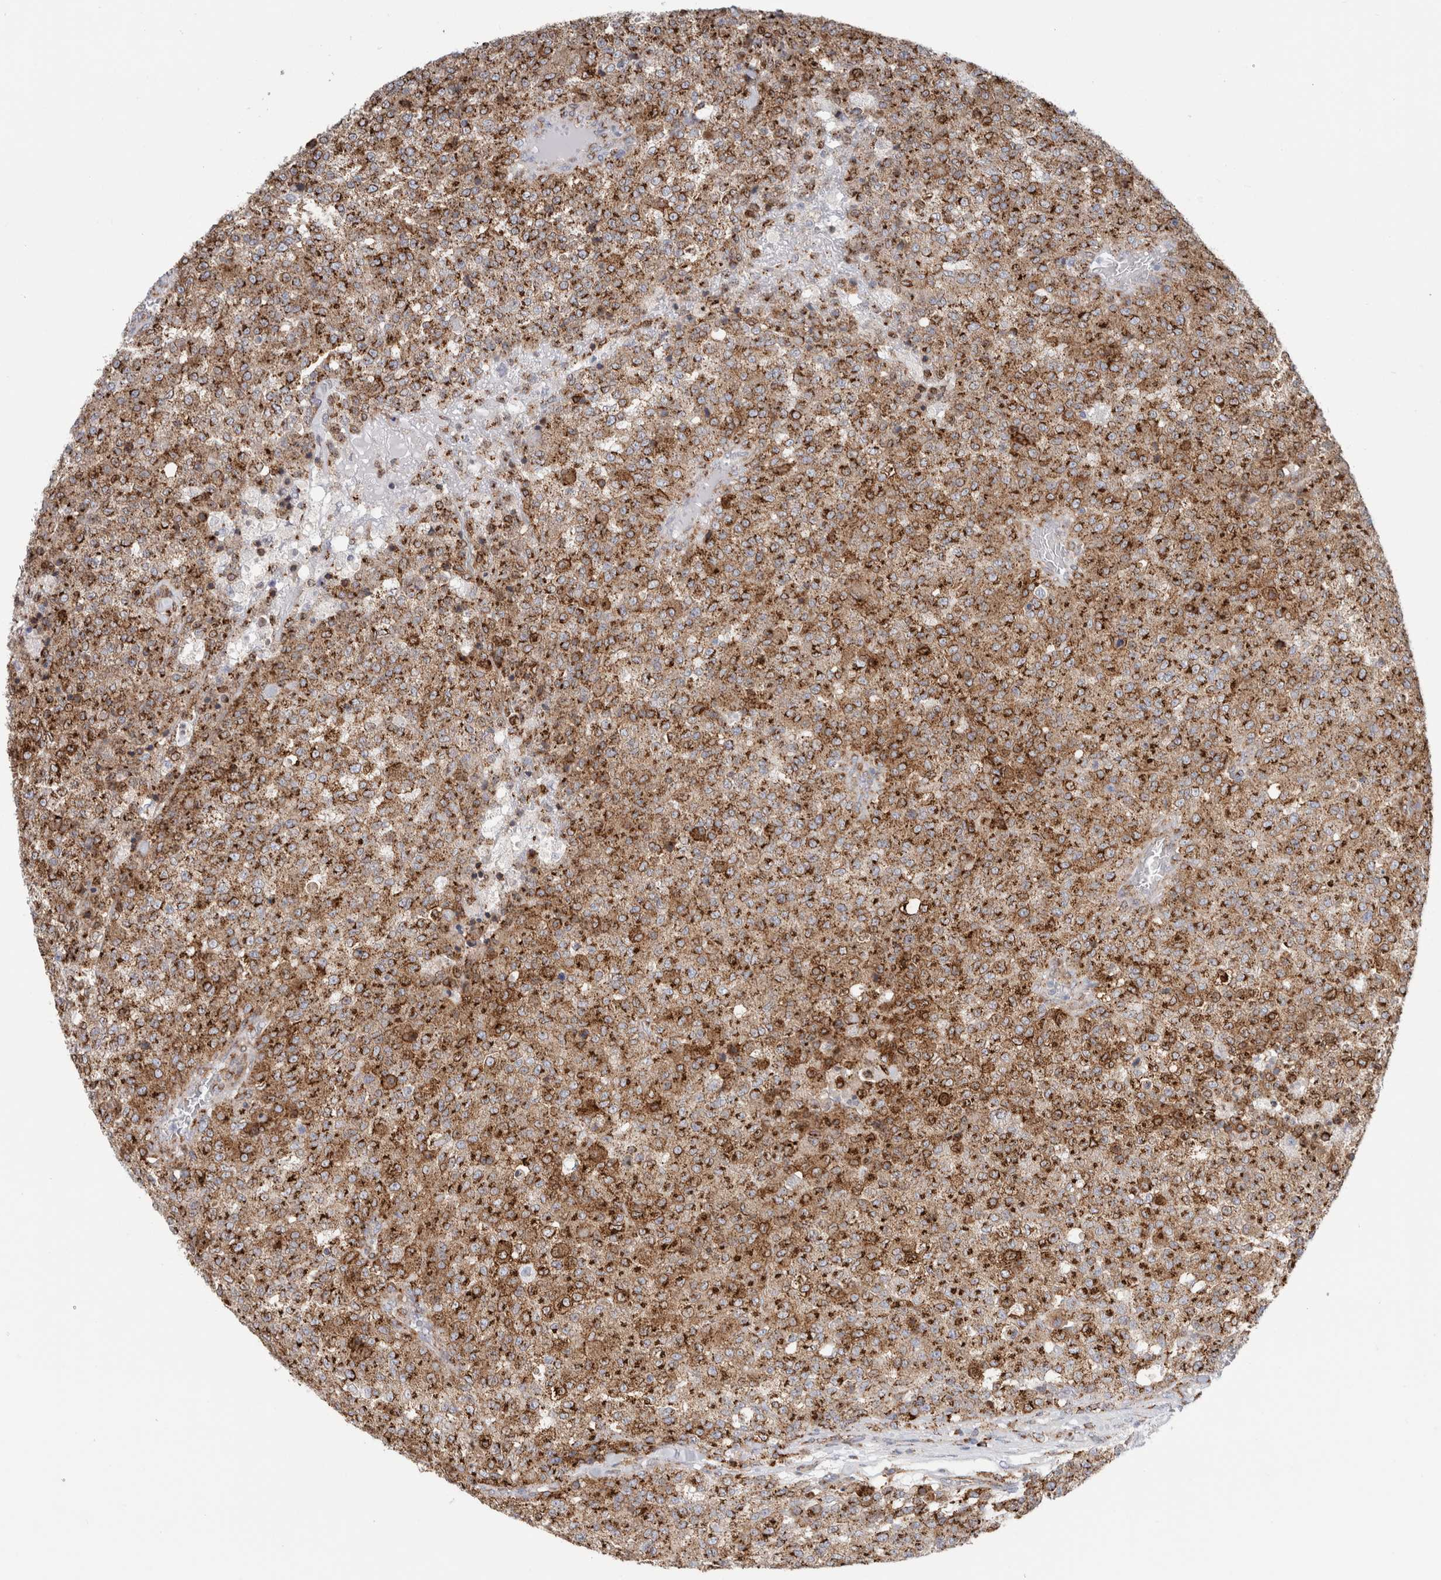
{"staining": {"intensity": "moderate", "quantity": ">75%", "location": "cytoplasmic/membranous"}, "tissue": "testis cancer", "cell_type": "Tumor cells", "image_type": "cancer", "snomed": [{"axis": "morphology", "description": "Seminoma, NOS"}, {"axis": "topography", "description": "Testis"}], "caption": "Immunohistochemical staining of seminoma (testis) displays medium levels of moderate cytoplasmic/membranous staining in approximately >75% of tumor cells.", "gene": "MCFD2", "patient": {"sex": "male", "age": 59}}